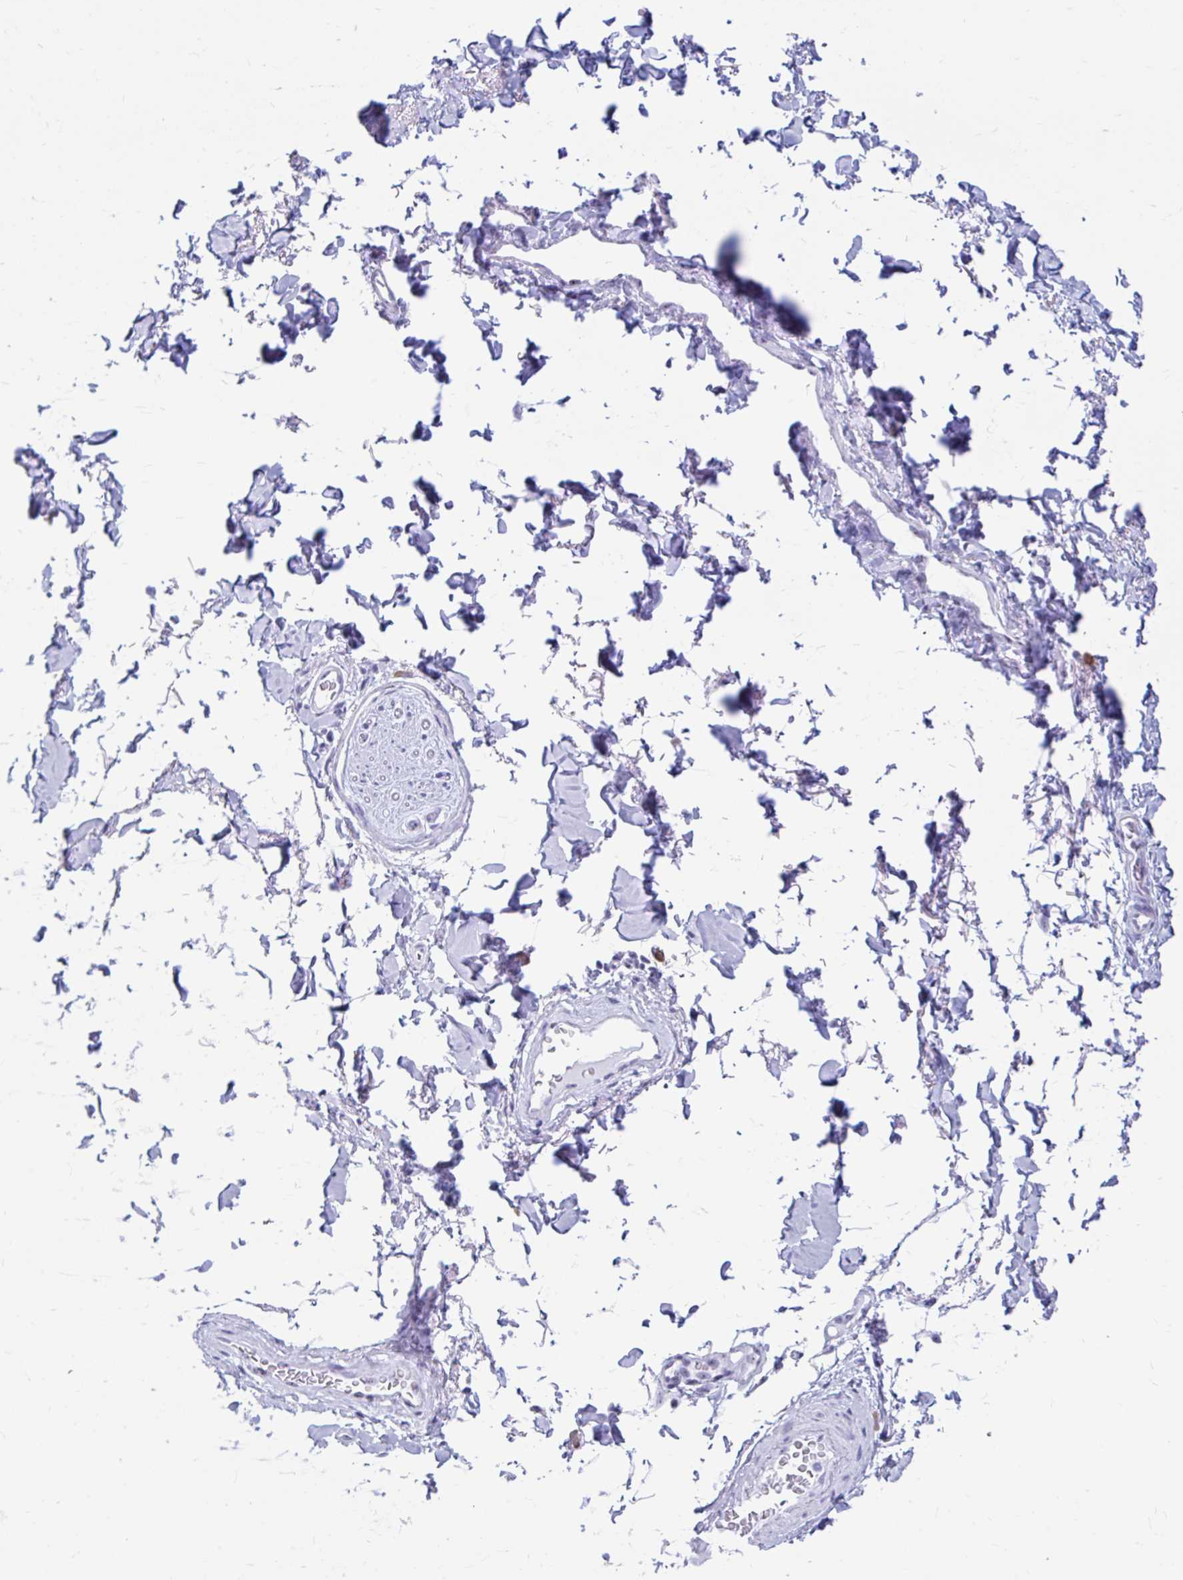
{"staining": {"intensity": "negative", "quantity": "none", "location": "none"}, "tissue": "adipose tissue", "cell_type": "Adipocytes", "image_type": "normal", "snomed": [{"axis": "morphology", "description": "Normal tissue, NOS"}, {"axis": "topography", "description": "Vulva"}, {"axis": "topography", "description": "Peripheral nerve tissue"}], "caption": "Immunohistochemistry image of normal adipose tissue stained for a protein (brown), which displays no positivity in adipocytes. (DAB (3,3'-diaminobenzidine) IHC, high magnification).", "gene": "FTSJ3", "patient": {"sex": "female", "age": 66}}